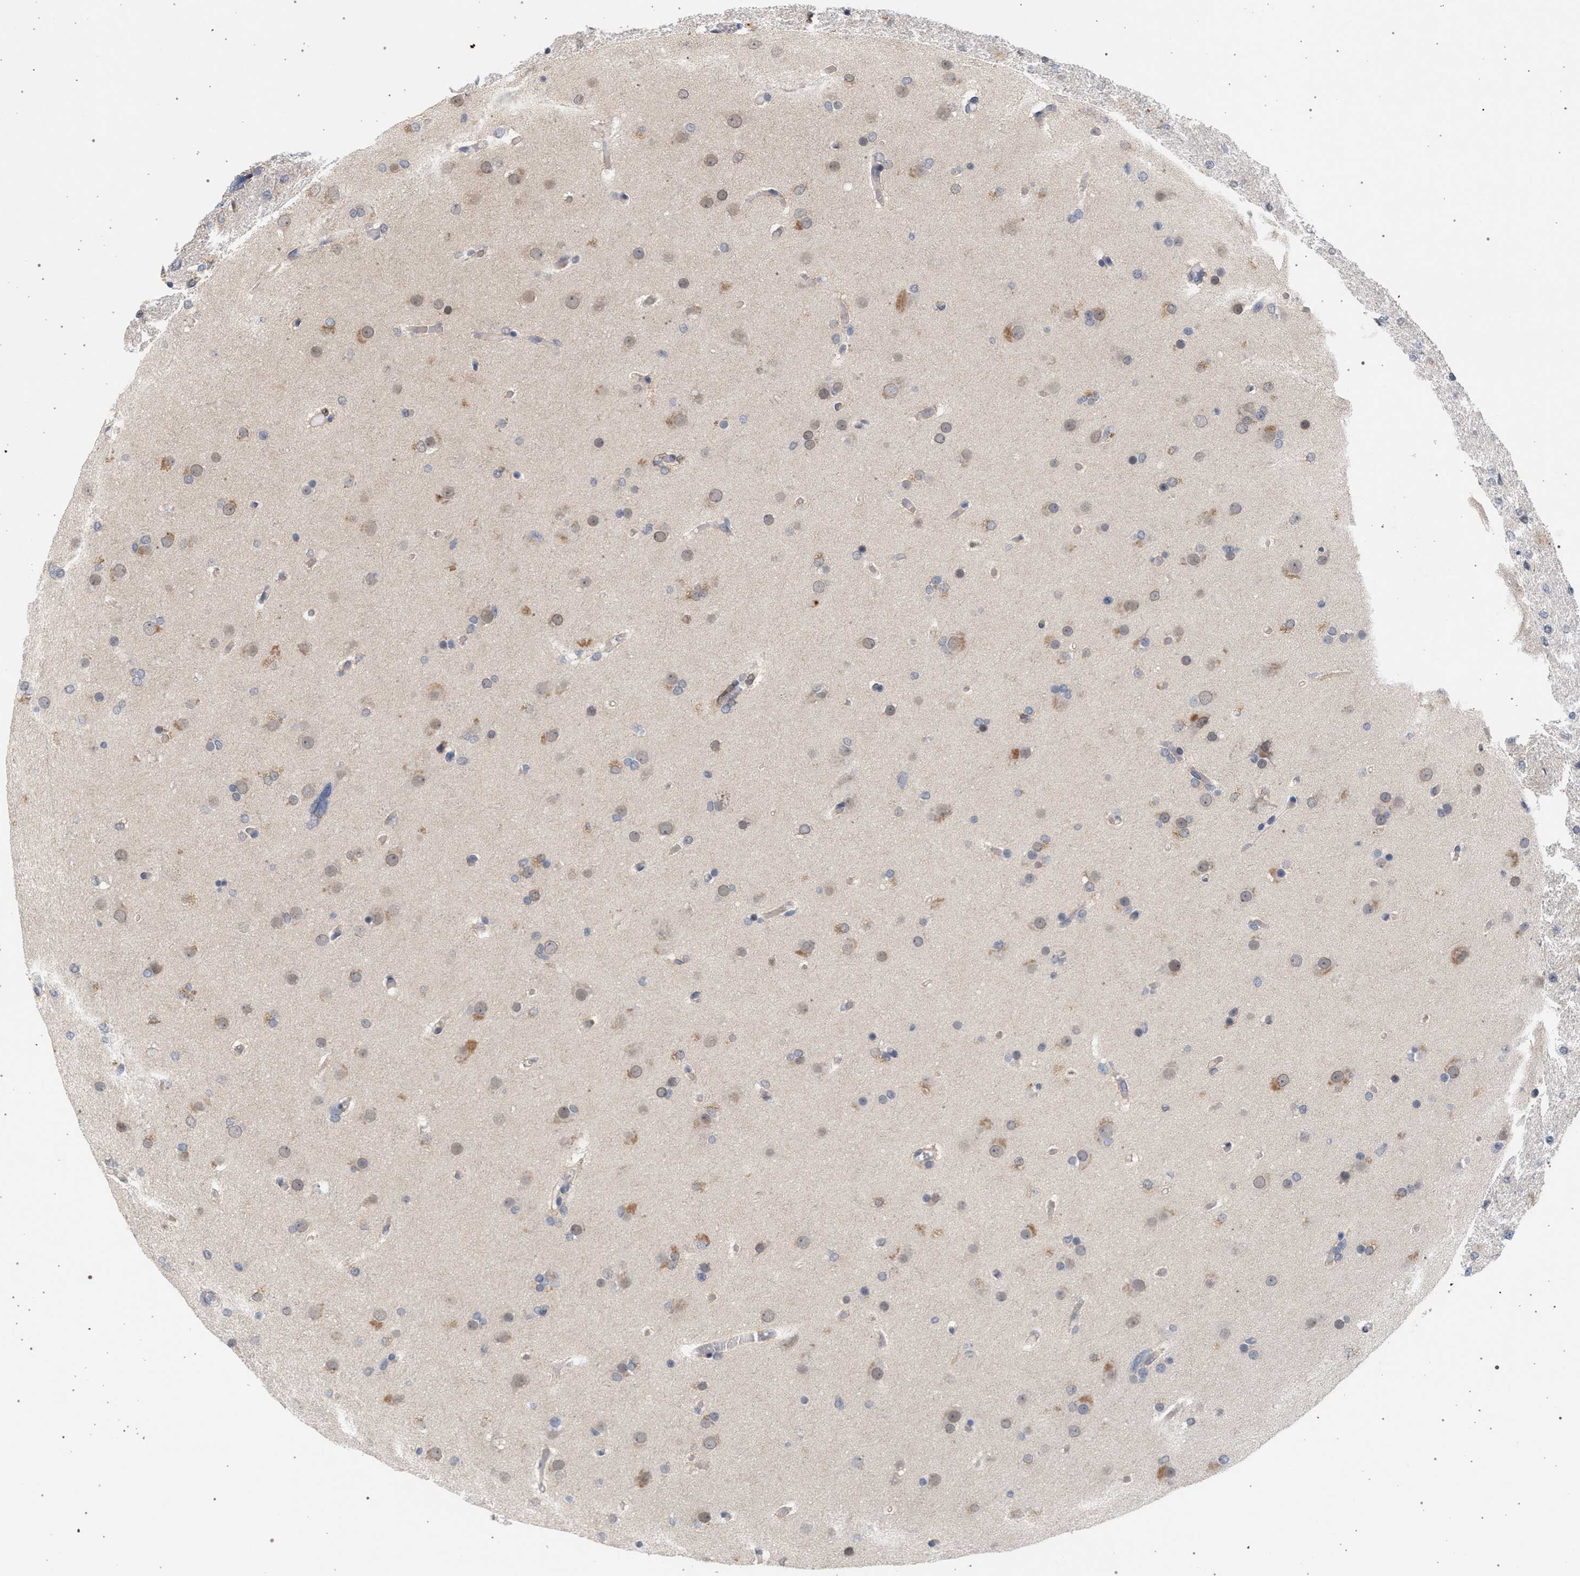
{"staining": {"intensity": "moderate", "quantity": ">75%", "location": "cytoplasmic/membranous,nuclear"}, "tissue": "glioma", "cell_type": "Tumor cells", "image_type": "cancer", "snomed": [{"axis": "morphology", "description": "Glioma, malignant, High grade"}, {"axis": "topography", "description": "Cerebral cortex"}], "caption": "Glioma stained for a protein (brown) demonstrates moderate cytoplasmic/membranous and nuclear positive expression in about >75% of tumor cells.", "gene": "ARPC5L", "patient": {"sex": "female", "age": 36}}